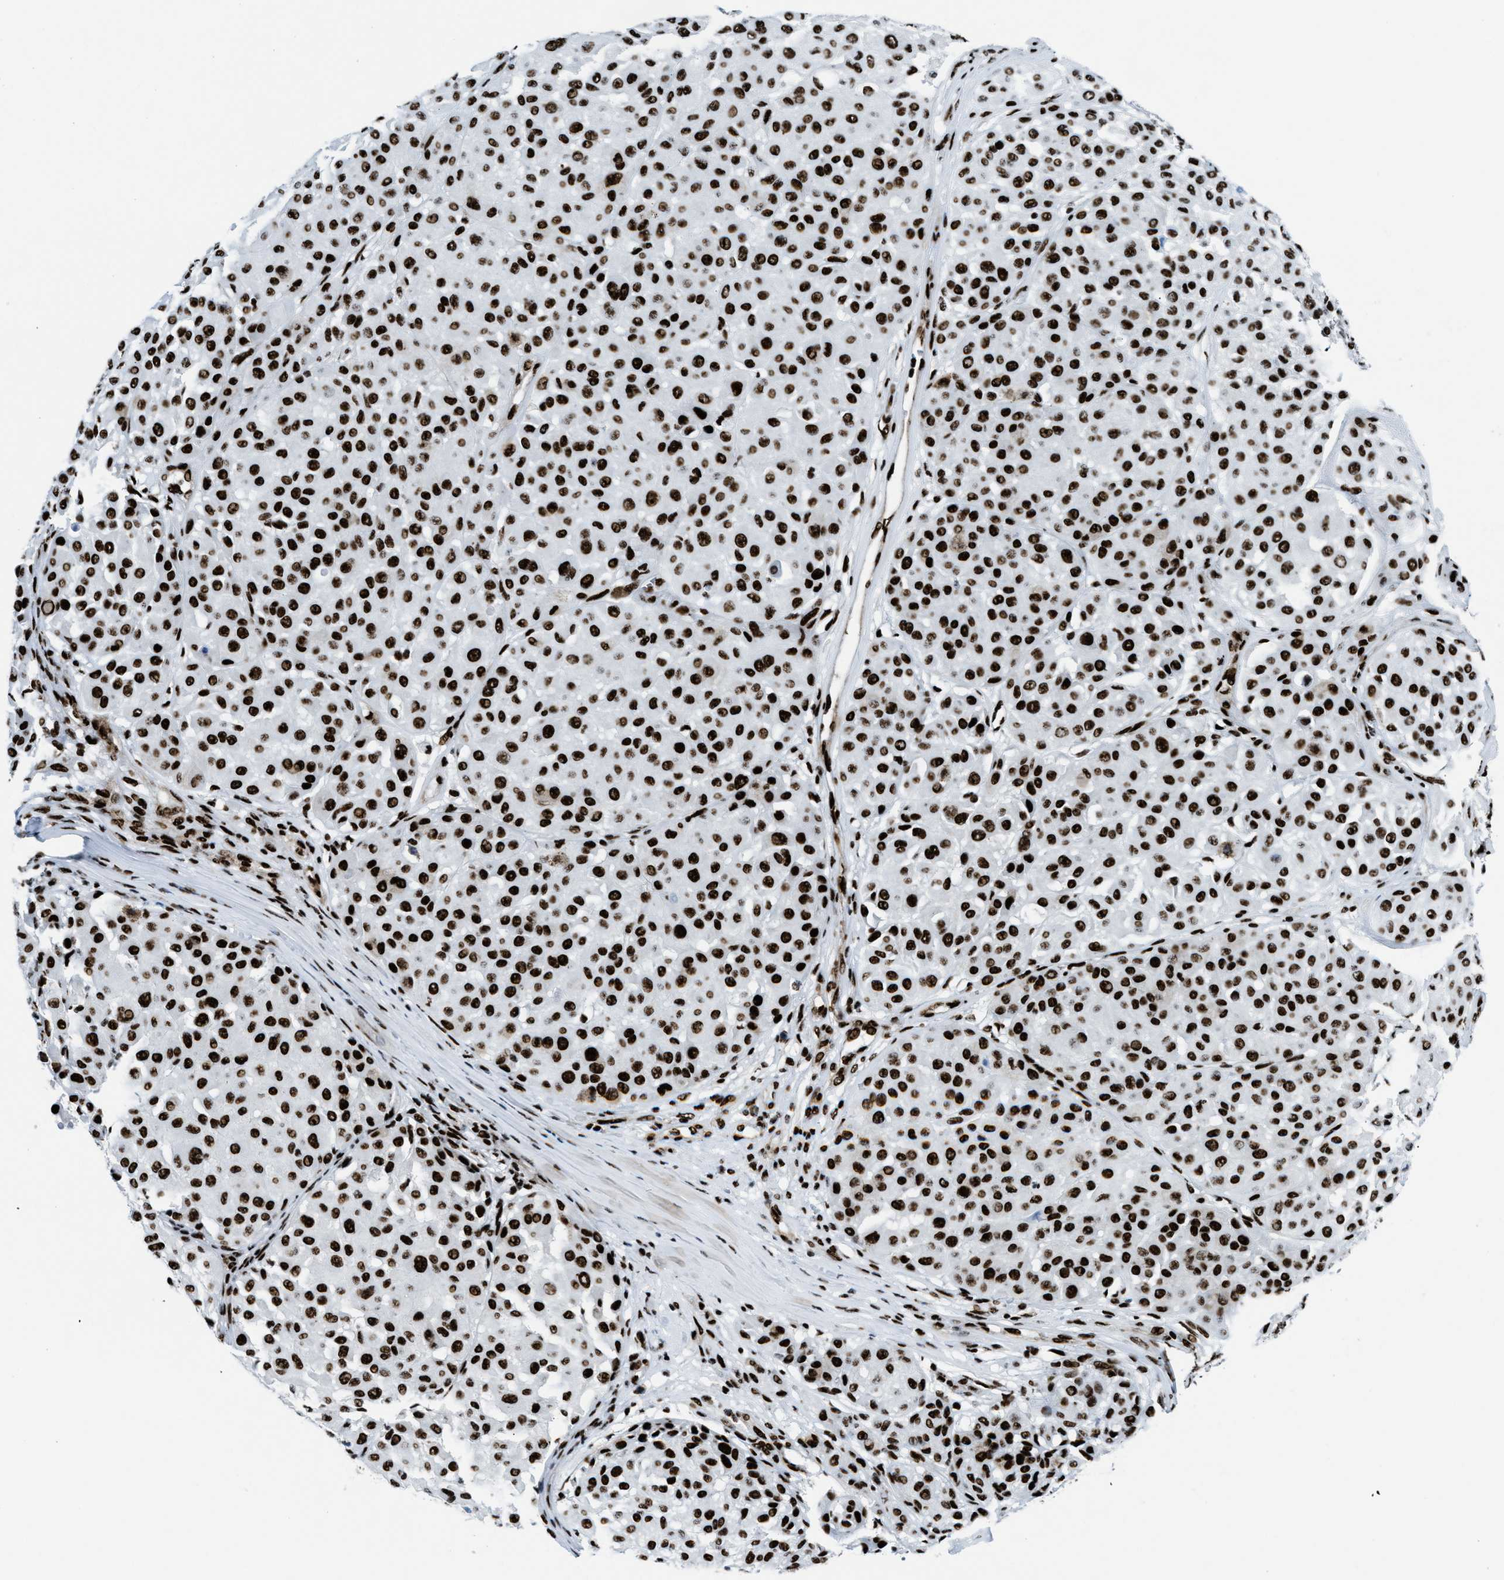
{"staining": {"intensity": "strong", "quantity": ">75%", "location": "nuclear"}, "tissue": "melanoma", "cell_type": "Tumor cells", "image_type": "cancer", "snomed": [{"axis": "morphology", "description": "Malignant melanoma, Metastatic site"}, {"axis": "topography", "description": "Soft tissue"}], "caption": "Immunohistochemistry of human malignant melanoma (metastatic site) demonstrates high levels of strong nuclear positivity in about >75% of tumor cells. (Brightfield microscopy of DAB IHC at high magnification).", "gene": "NONO", "patient": {"sex": "male", "age": 41}}